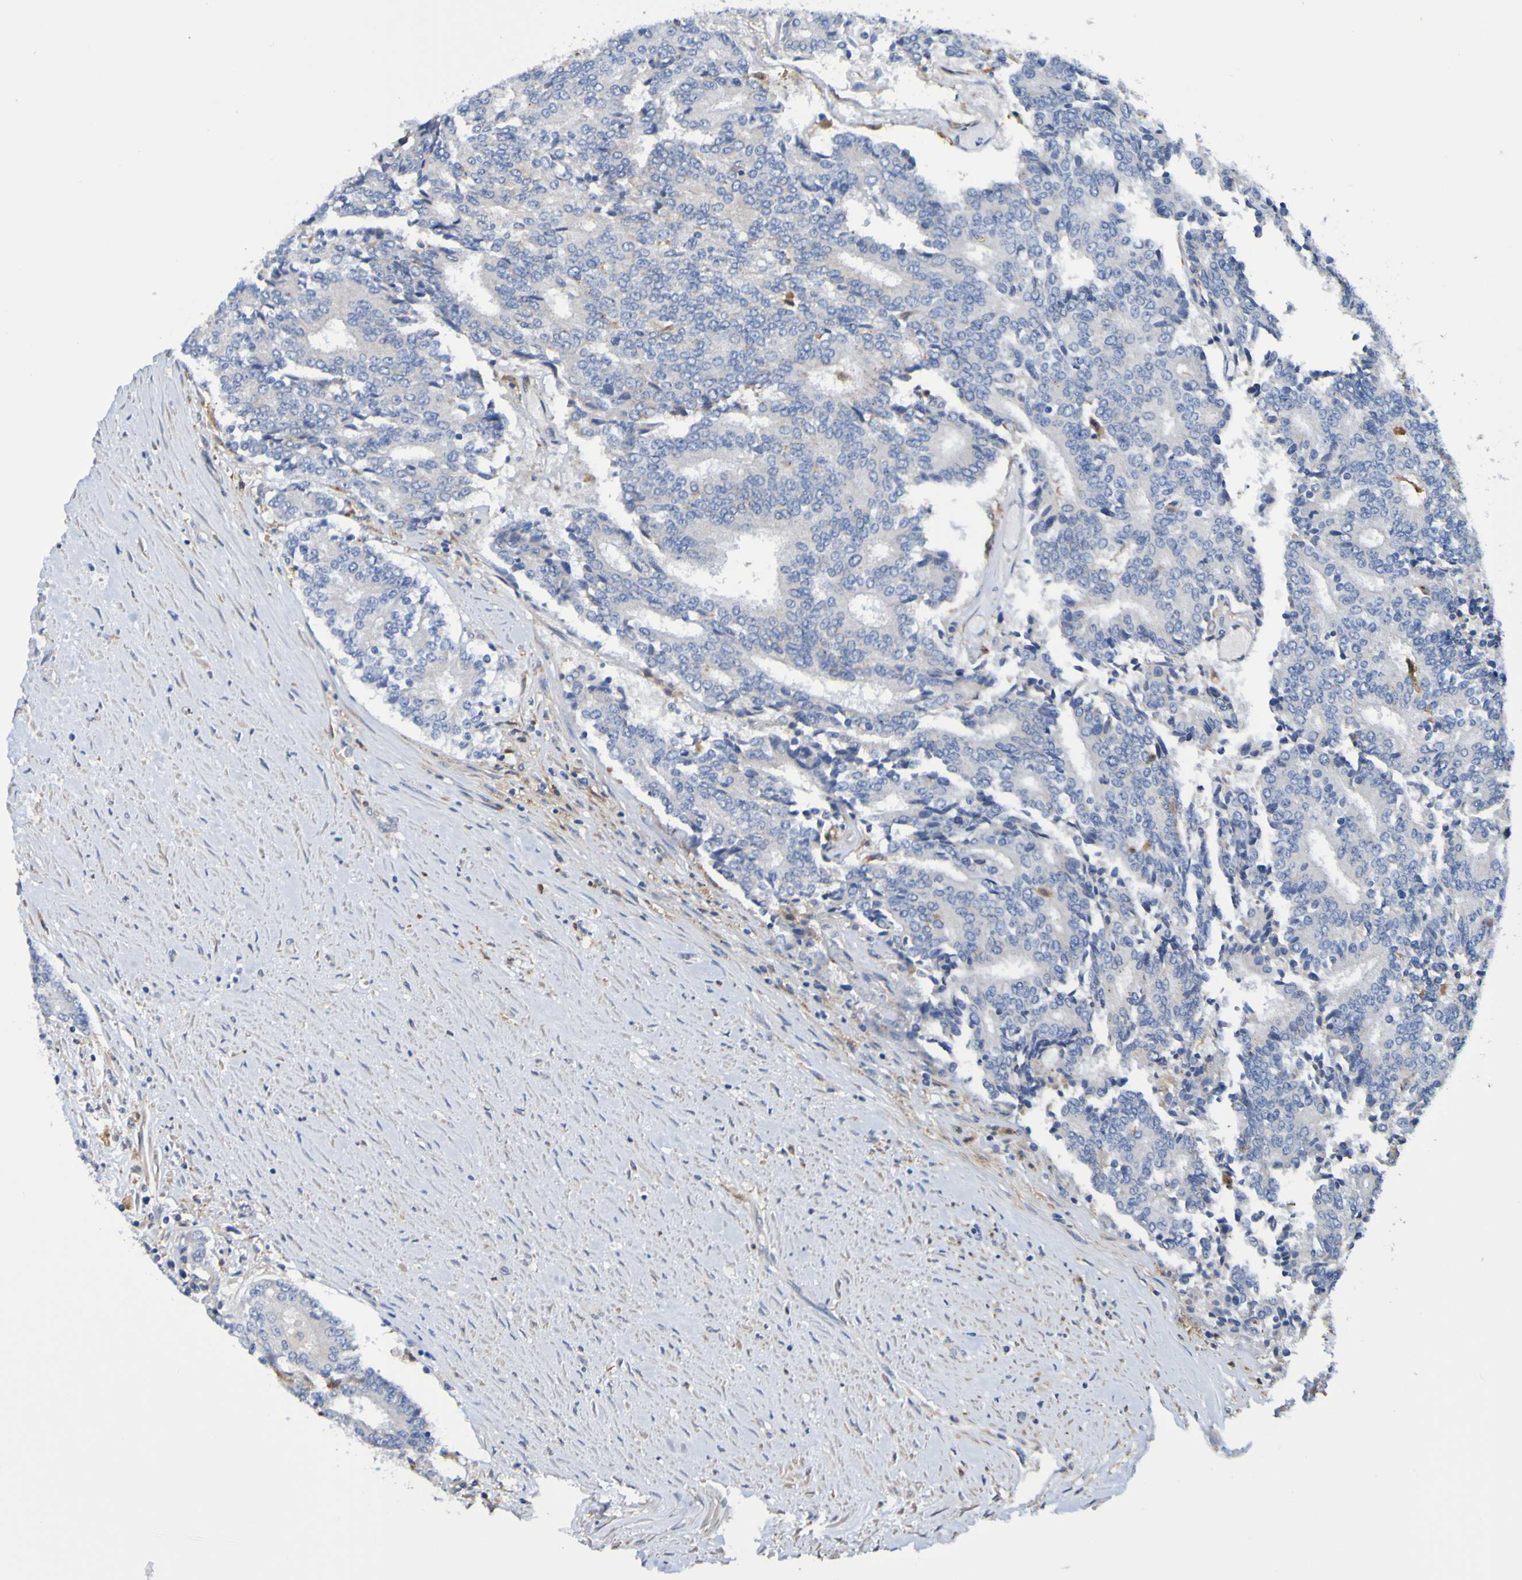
{"staining": {"intensity": "negative", "quantity": "none", "location": "none"}, "tissue": "prostate cancer", "cell_type": "Tumor cells", "image_type": "cancer", "snomed": [{"axis": "morphology", "description": "Normal tissue, NOS"}, {"axis": "morphology", "description": "Adenocarcinoma, High grade"}, {"axis": "topography", "description": "Prostate"}, {"axis": "topography", "description": "Seminal veicle"}], "caption": "This is an immunohistochemistry (IHC) micrograph of high-grade adenocarcinoma (prostate). There is no staining in tumor cells.", "gene": "METAP2", "patient": {"sex": "male", "age": 55}}